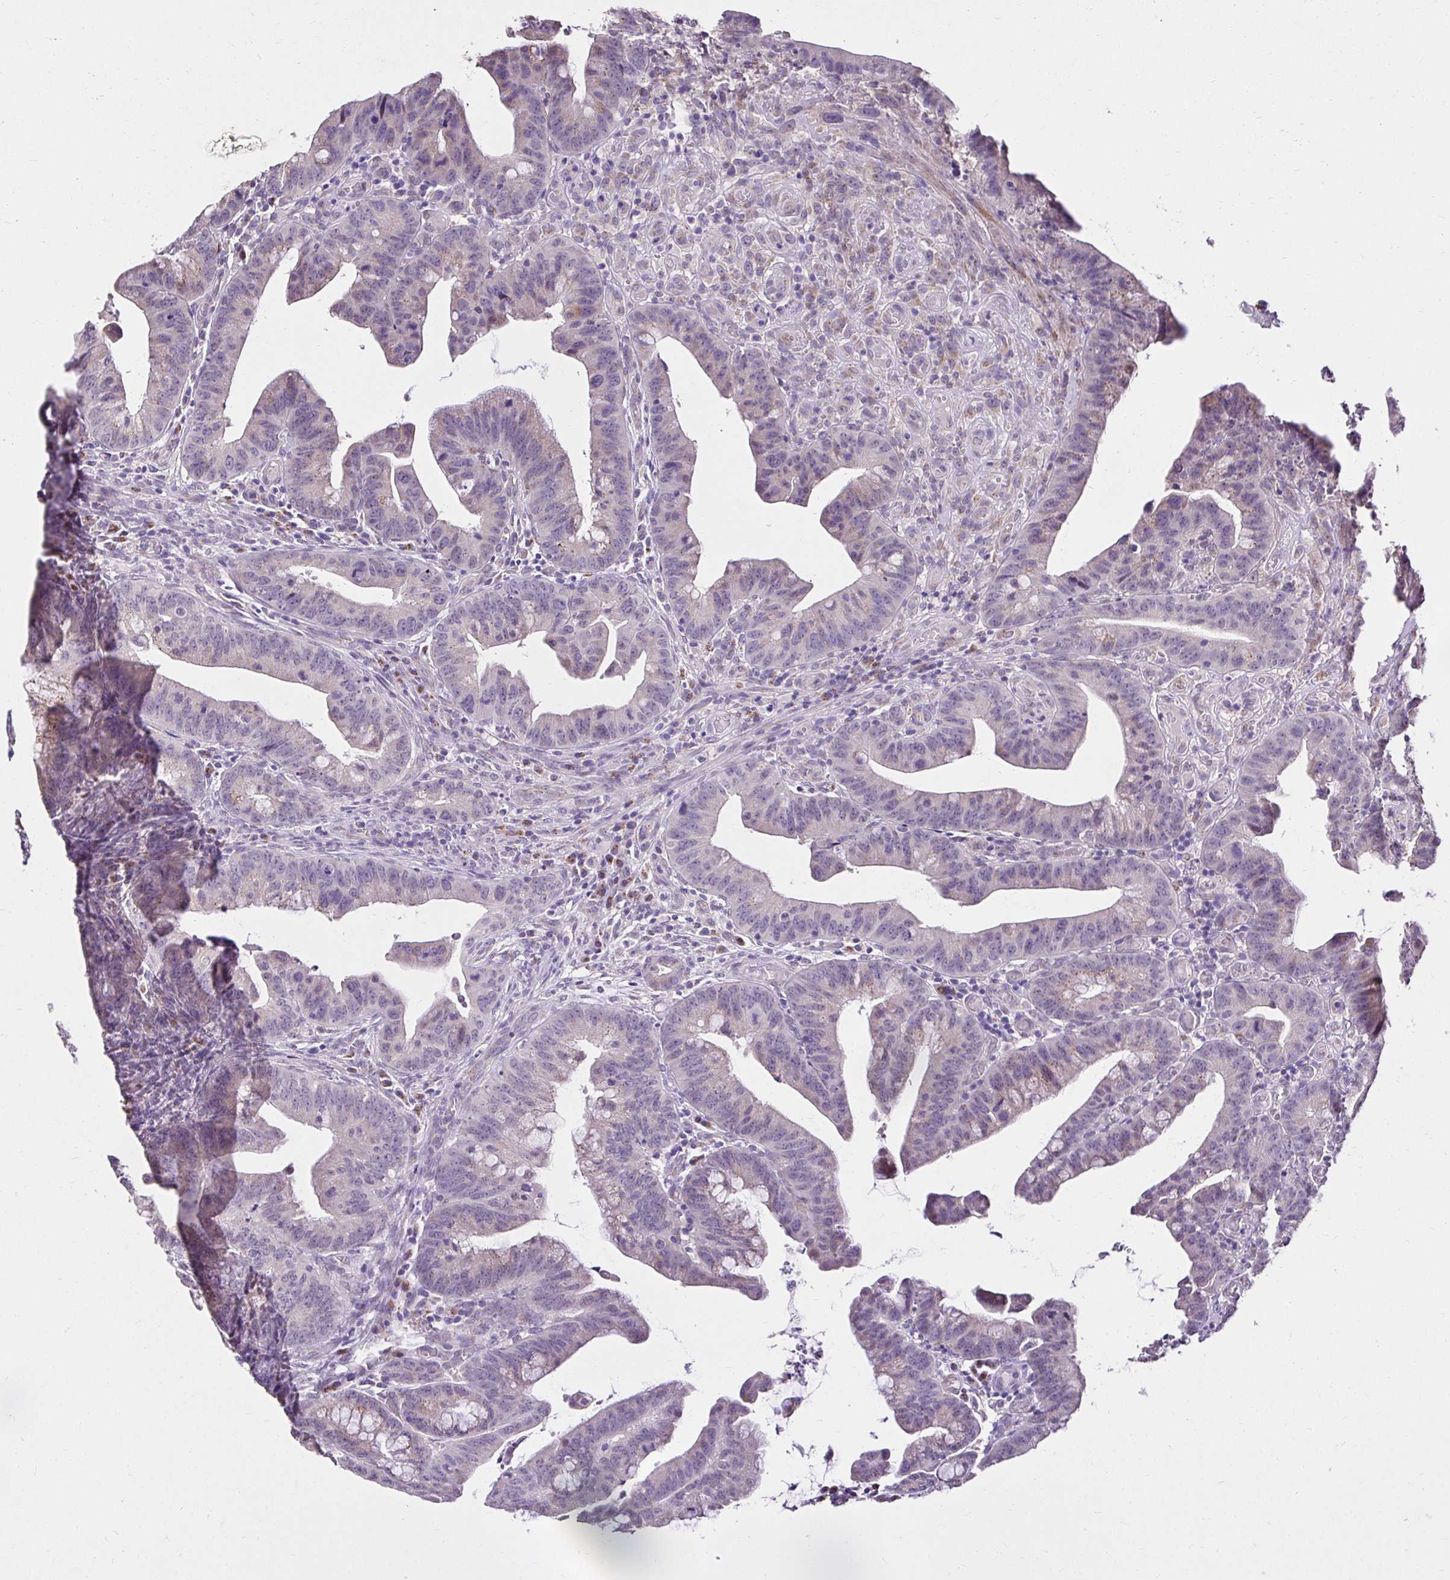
{"staining": {"intensity": "weak", "quantity": "25%-75%", "location": "cytoplasmic/membranous"}, "tissue": "colorectal cancer", "cell_type": "Tumor cells", "image_type": "cancer", "snomed": [{"axis": "morphology", "description": "Adenocarcinoma, NOS"}, {"axis": "topography", "description": "Colon"}], "caption": "IHC photomicrograph of neoplastic tissue: human adenocarcinoma (colorectal) stained using immunohistochemistry displays low levels of weak protein expression localized specifically in the cytoplasmic/membranous of tumor cells, appearing as a cytoplasmic/membranous brown color.", "gene": "KIAA1210", "patient": {"sex": "male", "age": 62}}